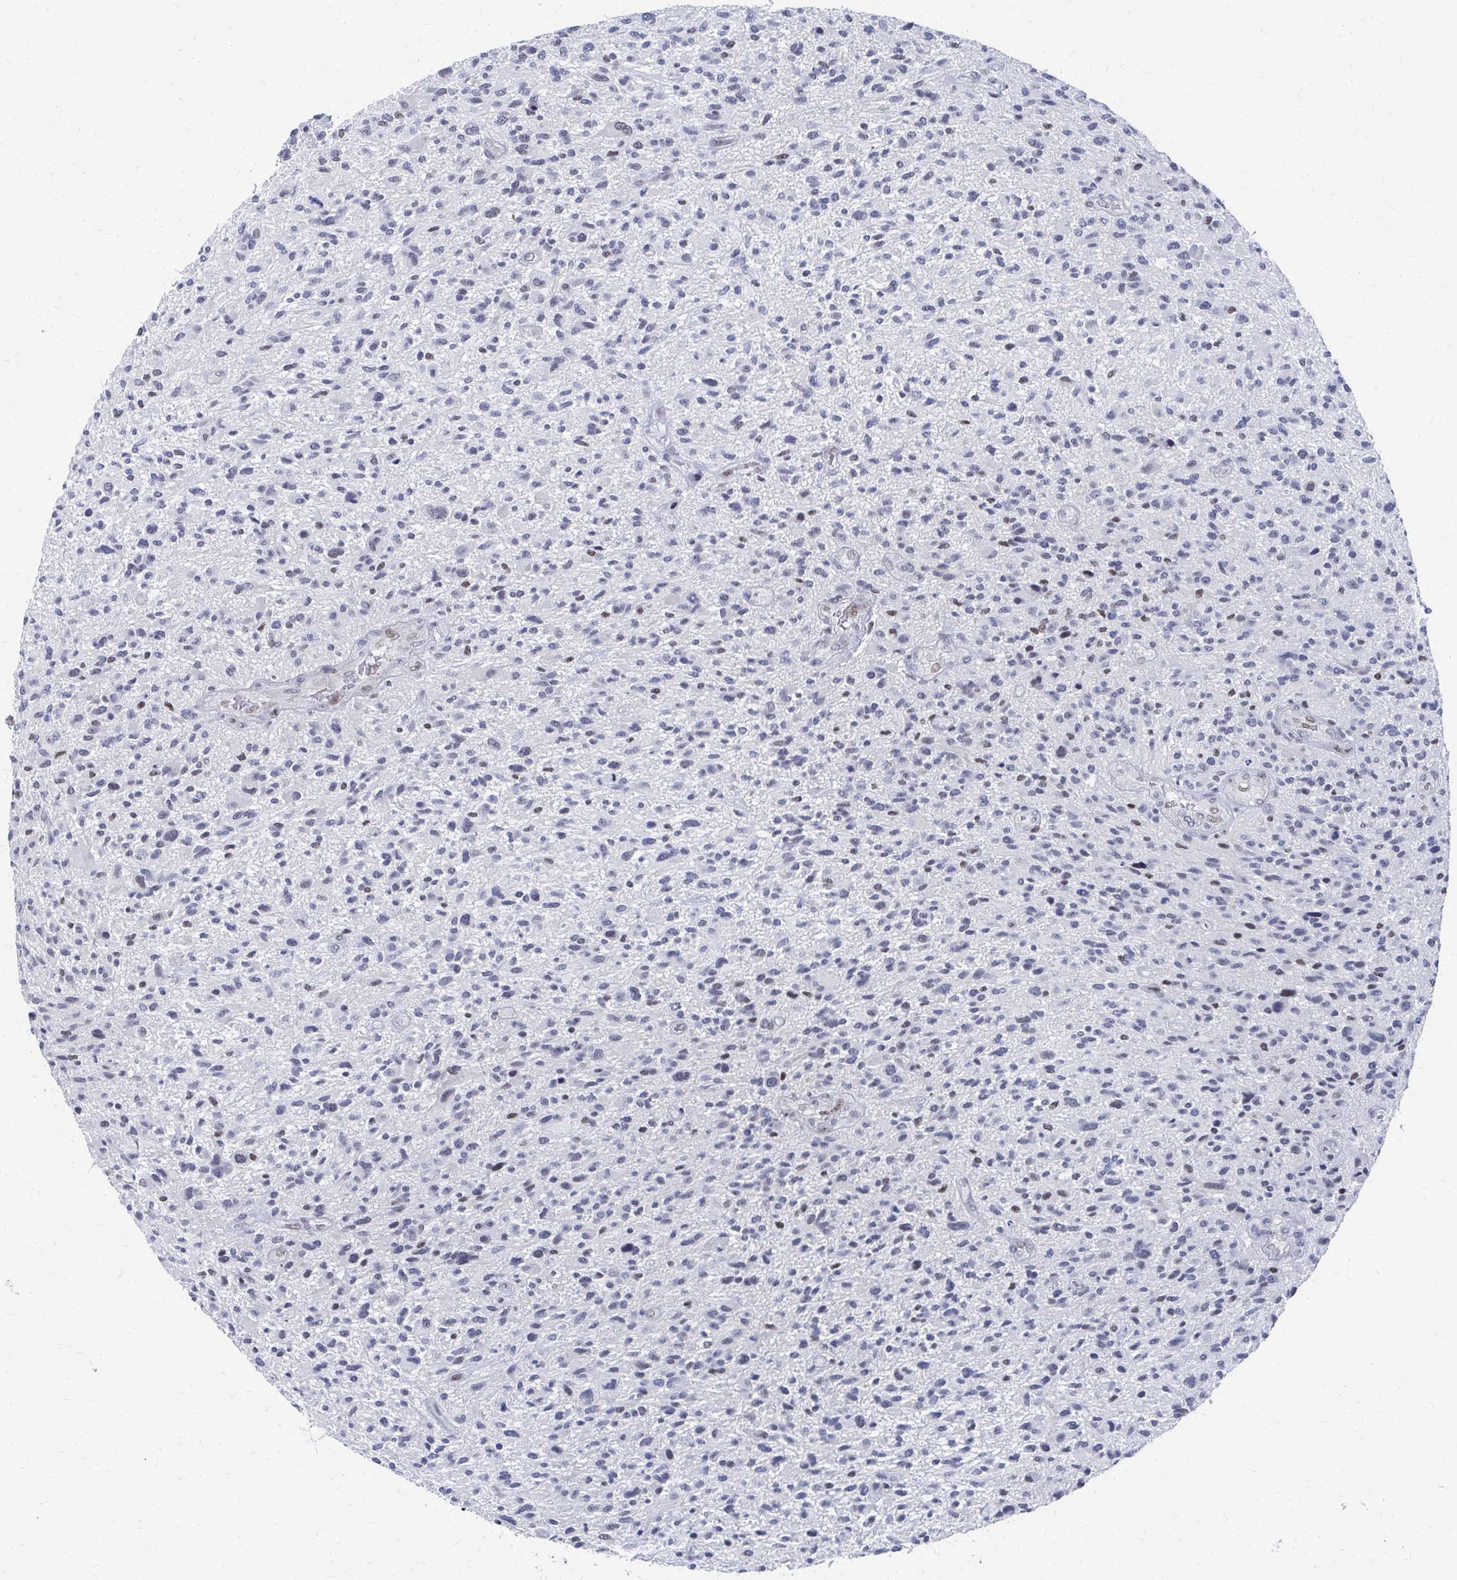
{"staining": {"intensity": "negative", "quantity": "none", "location": "none"}, "tissue": "glioma", "cell_type": "Tumor cells", "image_type": "cancer", "snomed": [{"axis": "morphology", "description": "Glioma, malignant, High grade"}, {"axis": "topography", "description": "Brain"}], "caption": "The image demonstrates no significant positivity in tumor cells of malignant high-grade glioma.", "gene": "CDIN1", "patient": {"sex": "male", "age": 47}}